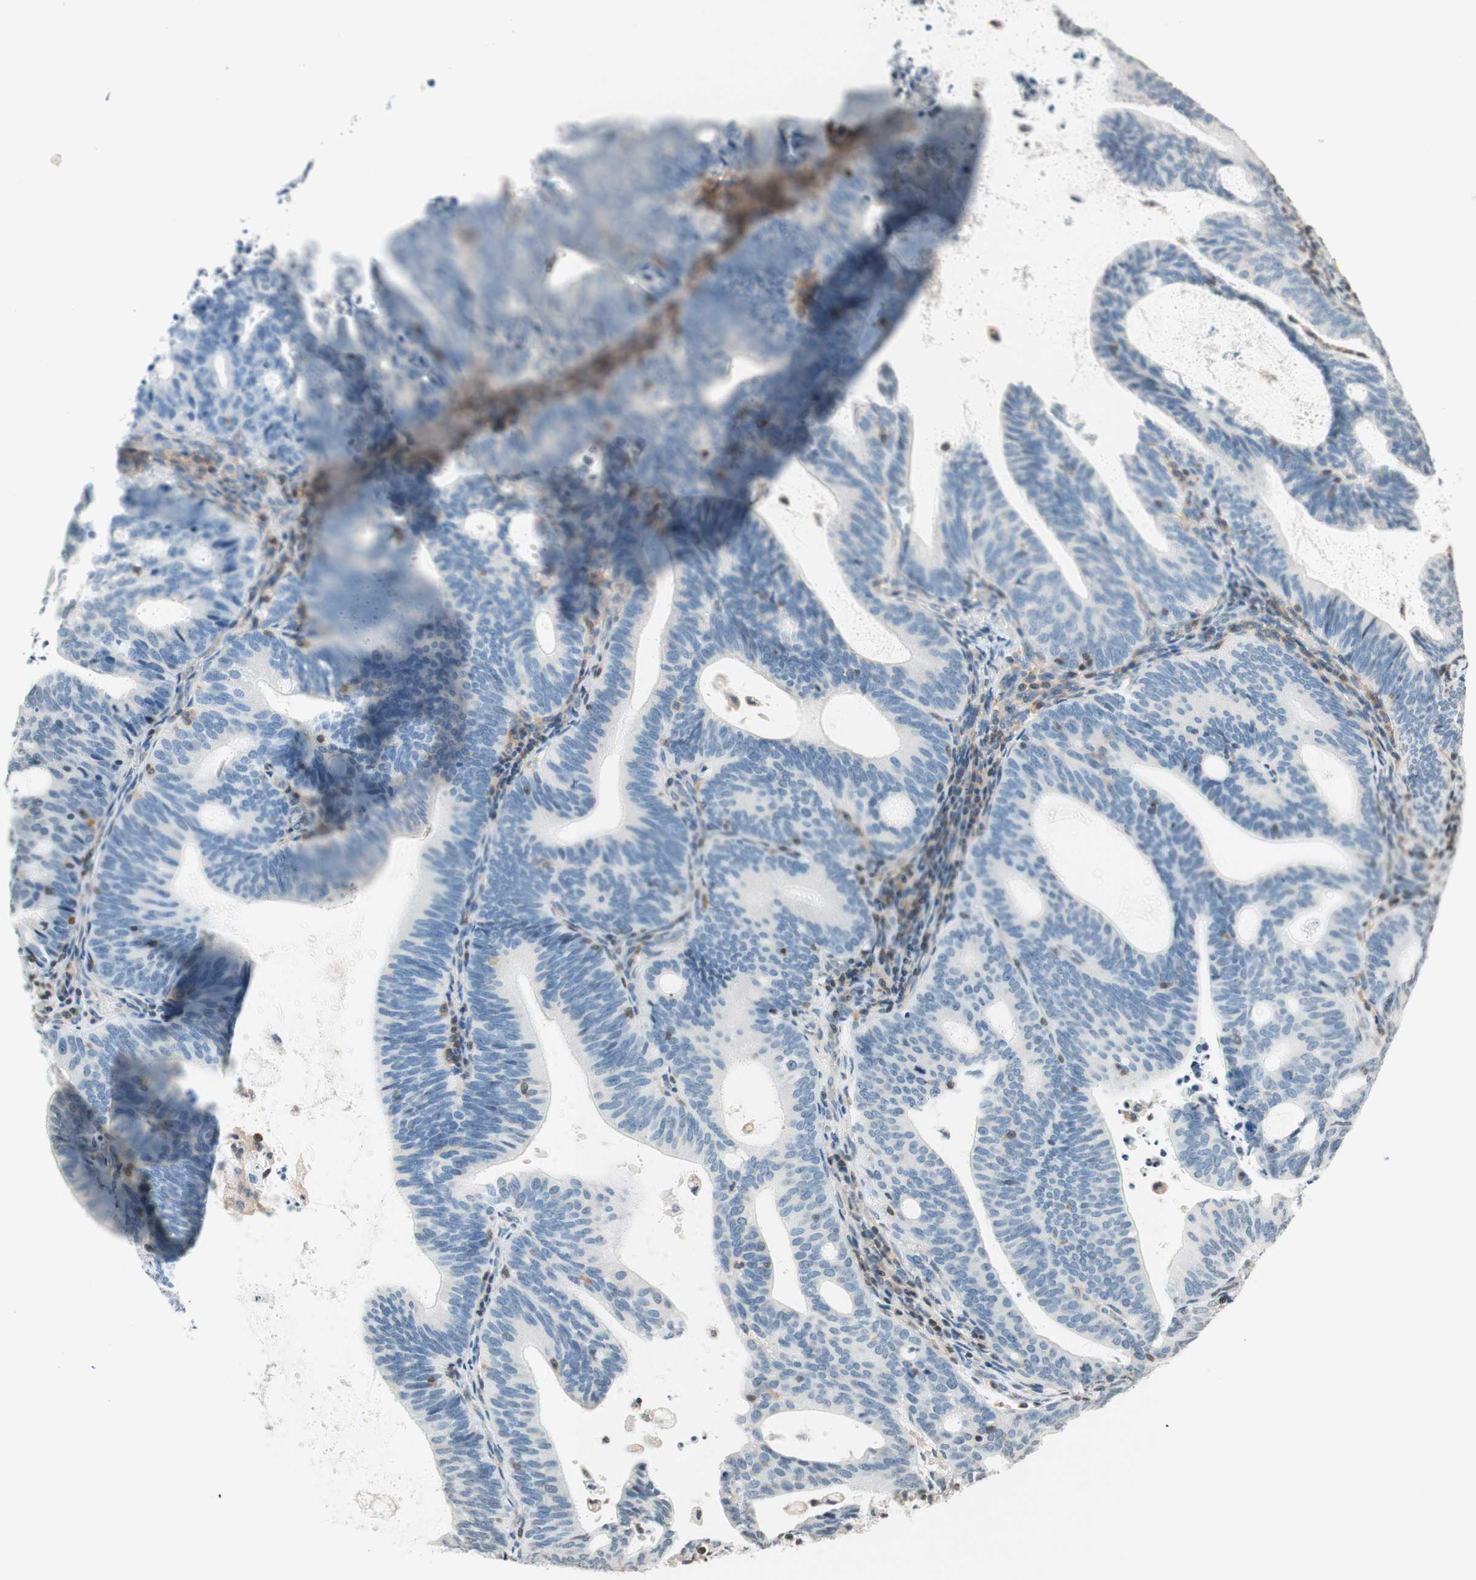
{"staining": {"intensity": "negative", "quantity": "none", "location": "none"}, "tissue": "endometrial cancer", "cell_type": "Tumor cells", "image_type": "cancer", "snomed": [{"axis": "morphology", "description": "Adenocarcinoma, NOS"}, {"axis": "topography", "description": "Uterus"}], "caption": "Immunohistochemical staining of endometrial cancer (adenocarcinoma) displays no significant positivity in tumor cells.", "gene": "WIPF1", "patient": {"sex": "female", "age": 83}}